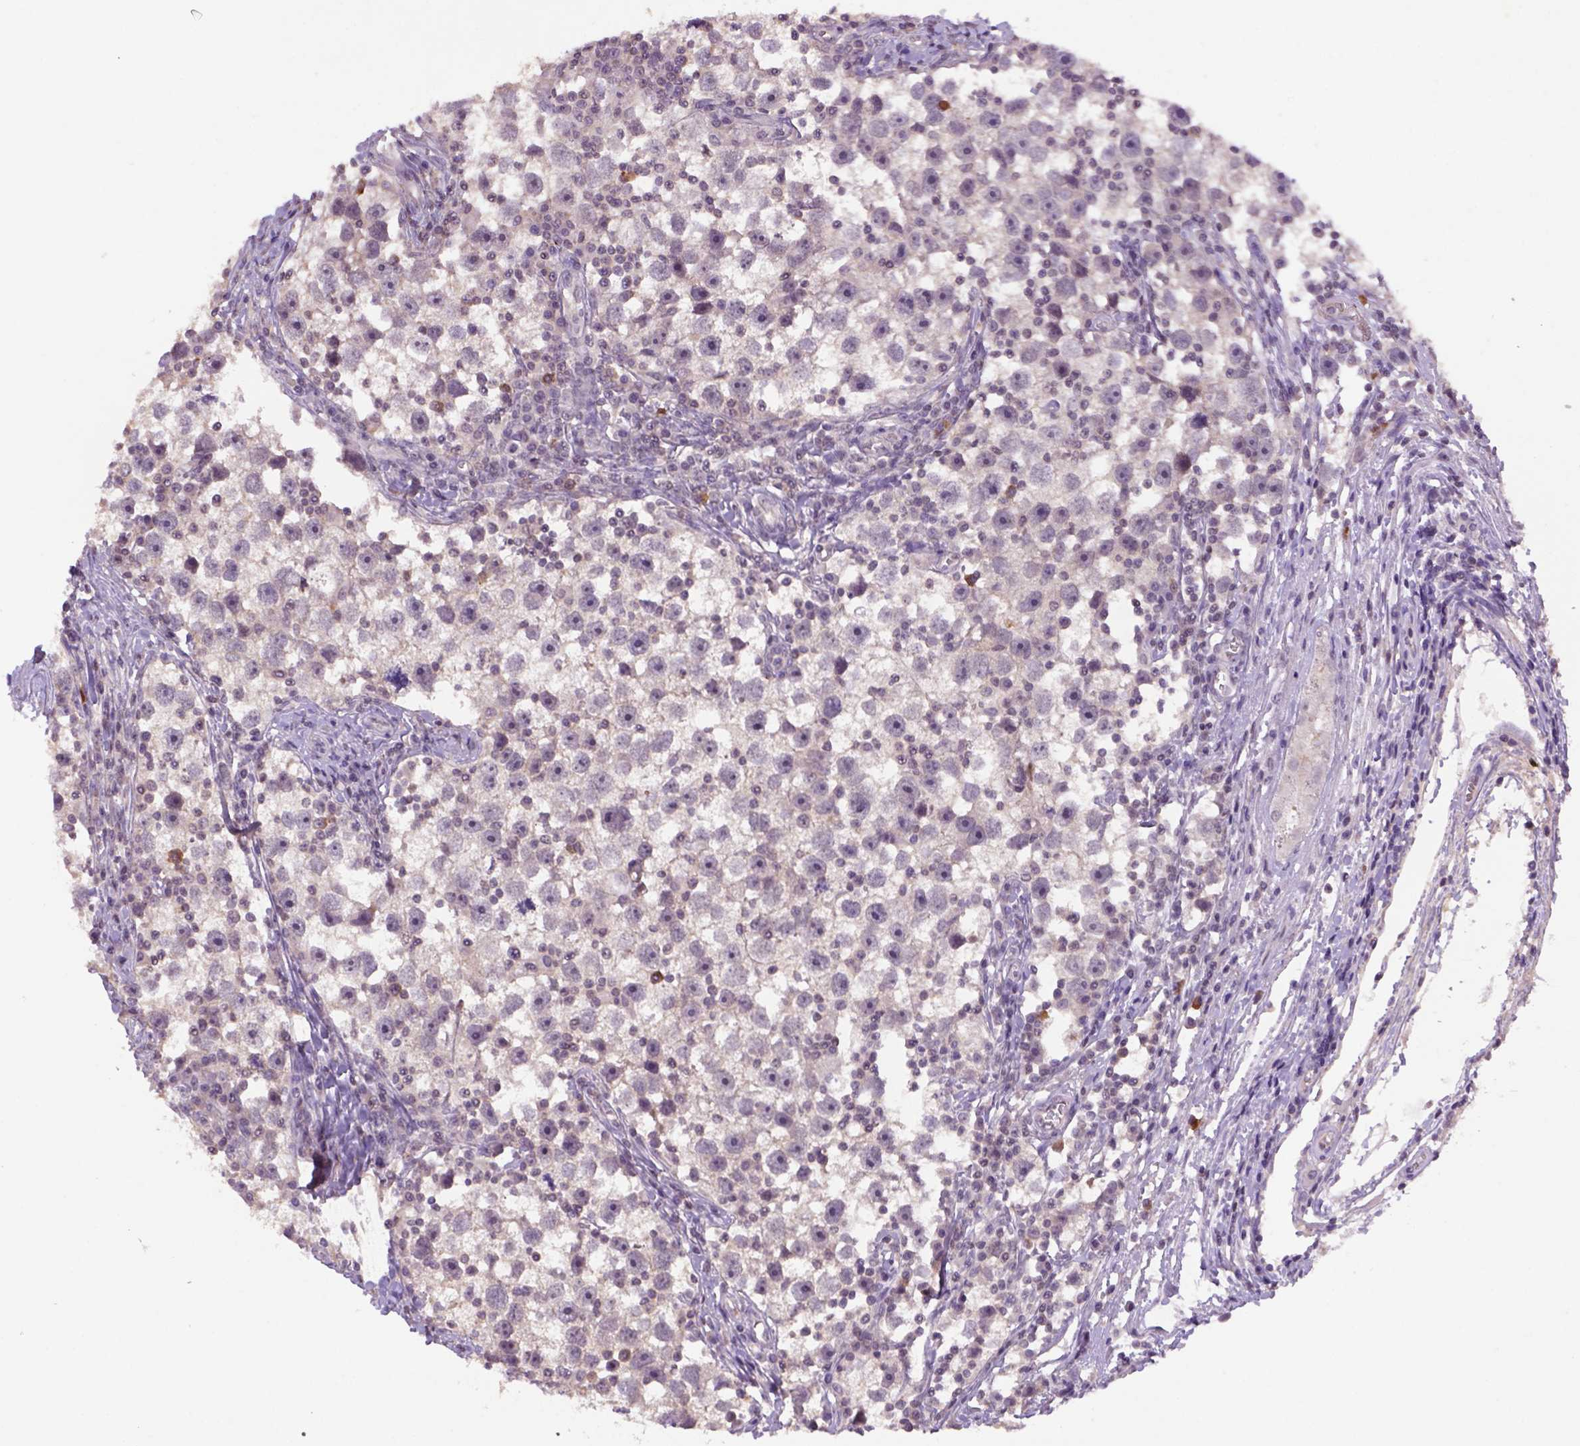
{"staining": {"intensity": "weak", "quantity": "25%-75%", "location": "cytoplasmic/membranous,nuclear"}, "tissue": "testis cancer", "cell_type": "Tumor cells", "image_type": "cancer", "snomed": [{"axis": "morphology", "description": "Seminoma, NOS"}, {"axis": "topography", "description": "Testis"}], "caption": "Testis cancer (seminoma) was stained to show a protein in brown. There is low levels of weak cytoplasmic/membranous and nuclear staining in approximately 25%-75% of tumor cells. The protein of interest is shown in brown color, while the nuclei are stained blue.", "gene": "SCML4", "patient": {"sex": "male", "age": 30}}